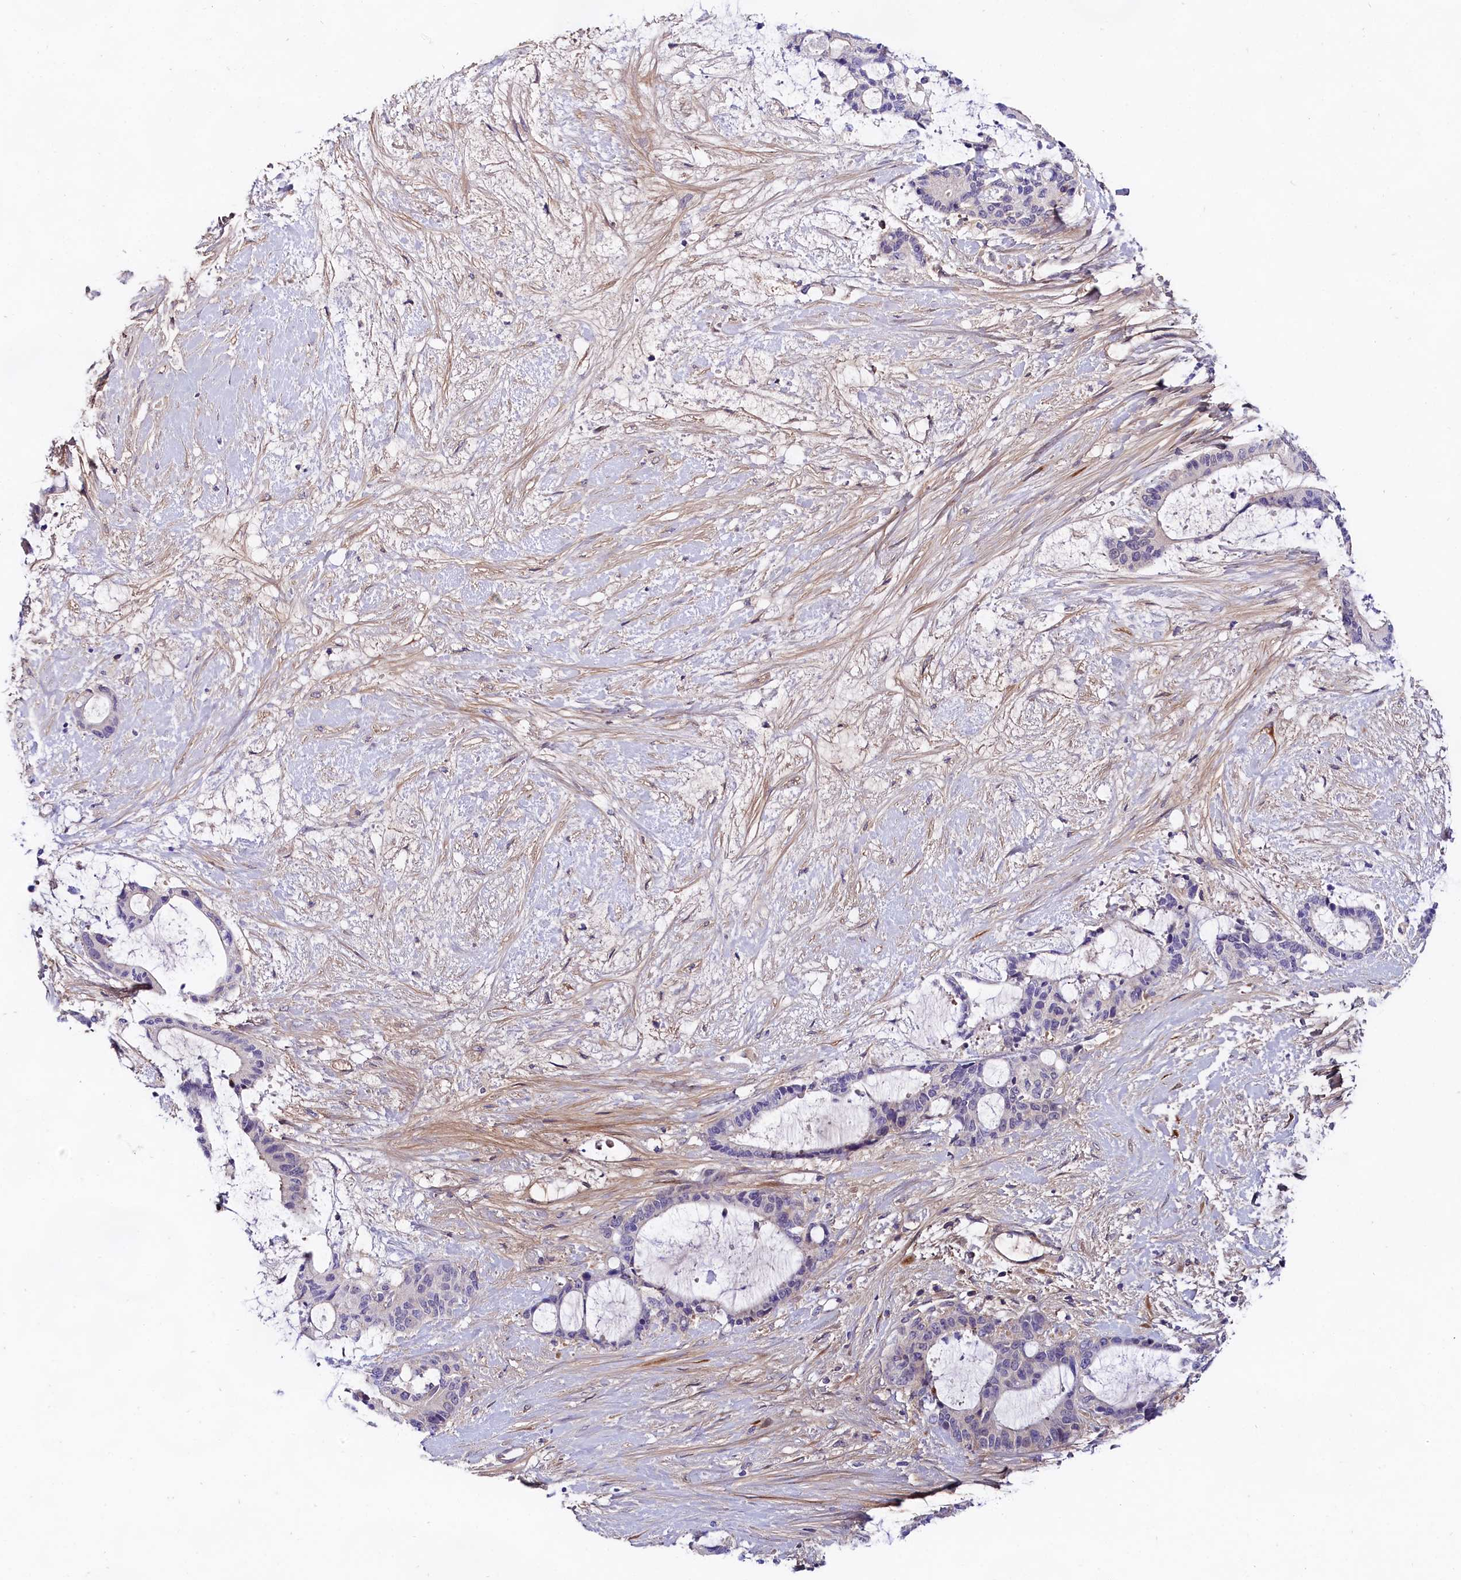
{"staining": {"intensity": "negative", "quantity": "none", "location": "none"}, "tissue": "liver cancer", "cell_type": "Tumor cells", "image_type": "cancer", "snomed": [{"axis": "morphology", "description": "Normal tissue, NOS"}, {"axis": "morphology", "description": "Cholangiocarcinoma"}, {"axis": "topography", "description": "Liver"}, {"axis": "topography", "description": "Peripheral nerve tissue"}], "caption": "Tumor cells show no significant protein positivity in cholangiocarcinoma (liver). (DAB IHC, high magnification).", "gene": "OAS3", "patient": {"sex": "female", "age": 73}}